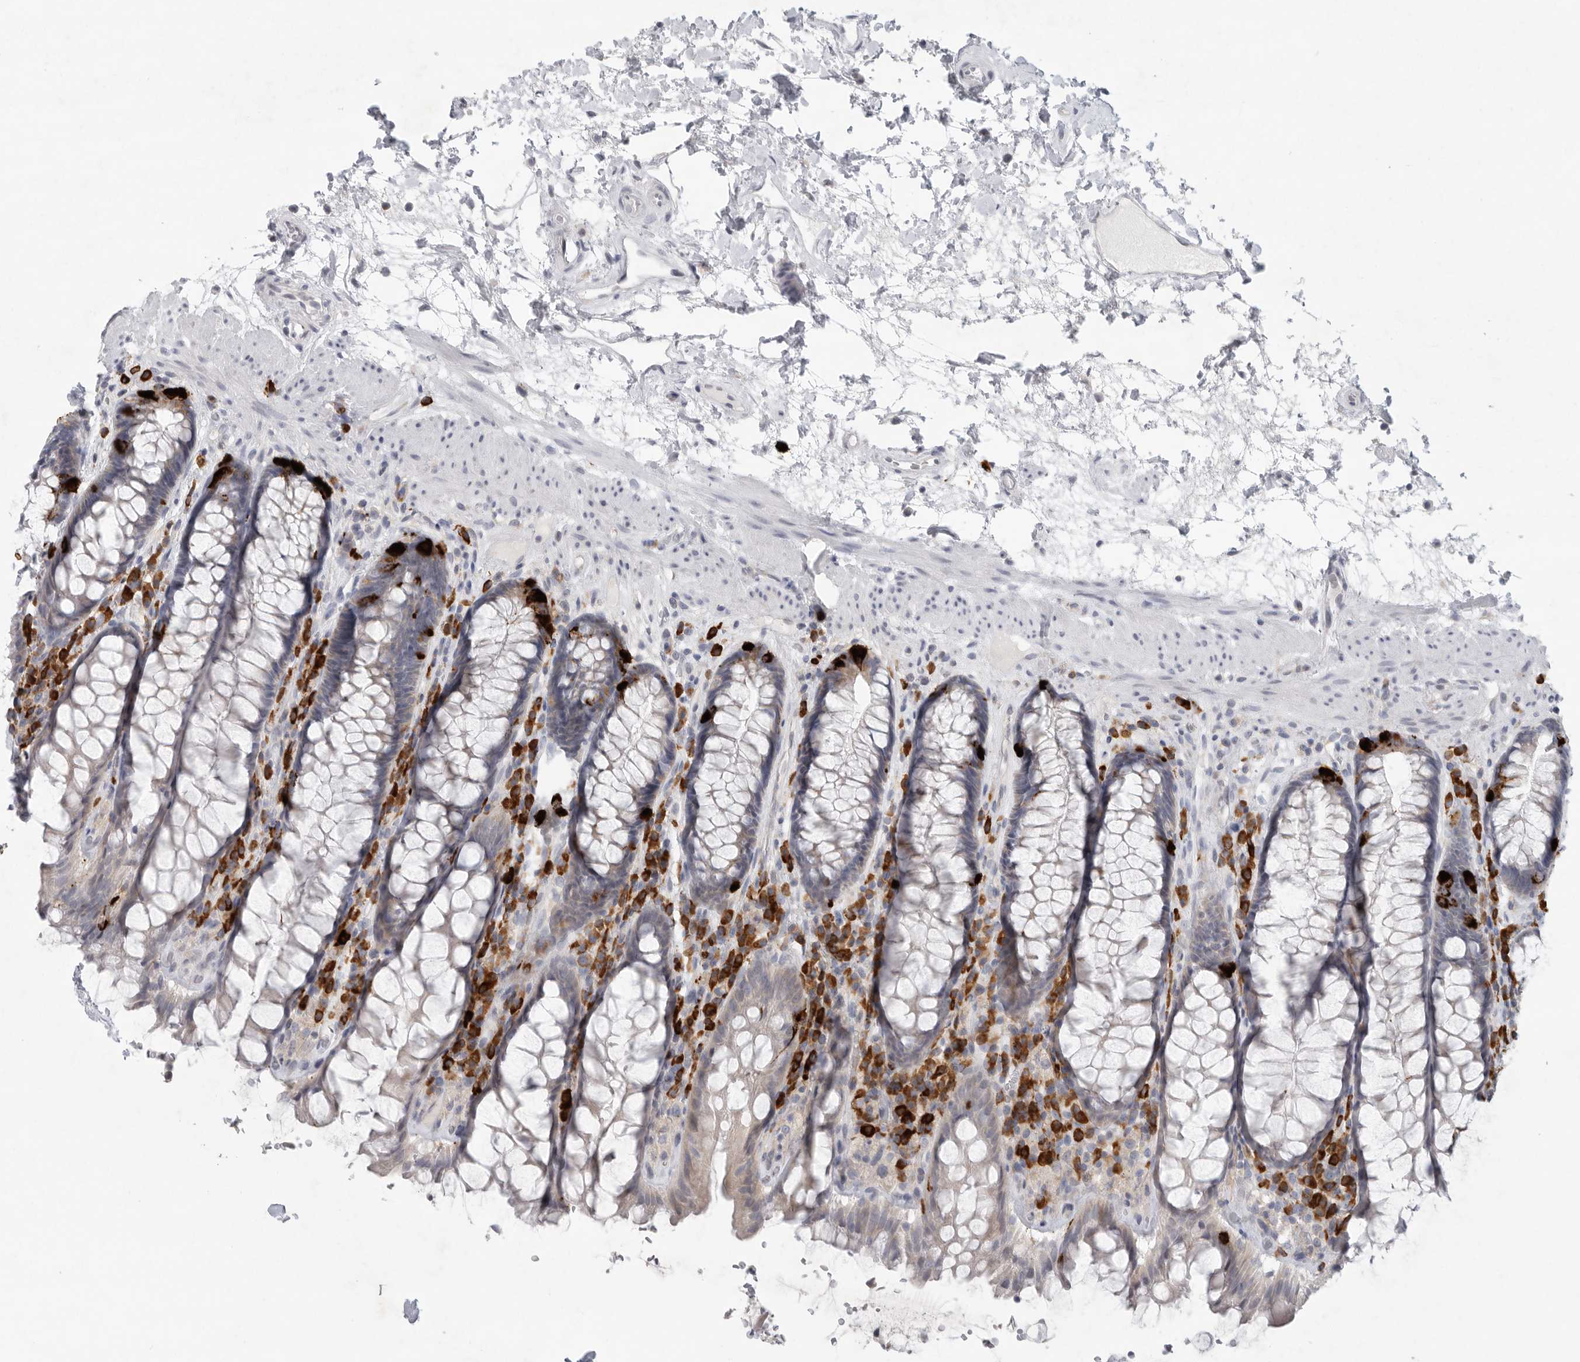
{"staining": {"intensity": "strong", "quantity": "<25%", "location": "cytoplasmic/membranous"}, "tissue": "rectum", "cell_type": "Glandular cells", "image_type": "normal", "snomed": [{"axis": "morphology", "description": "Normal tissue, NOS"}, {"axis": "topography", "description": "Rectum"}], "caption": "Rectum stained with a brown dye shows strong cytoplasmic/membranous positive positivity in approximately <25% of glandular cells.", "gene": "TMEM69", "patient": {"sex": "male", "age": 64}}